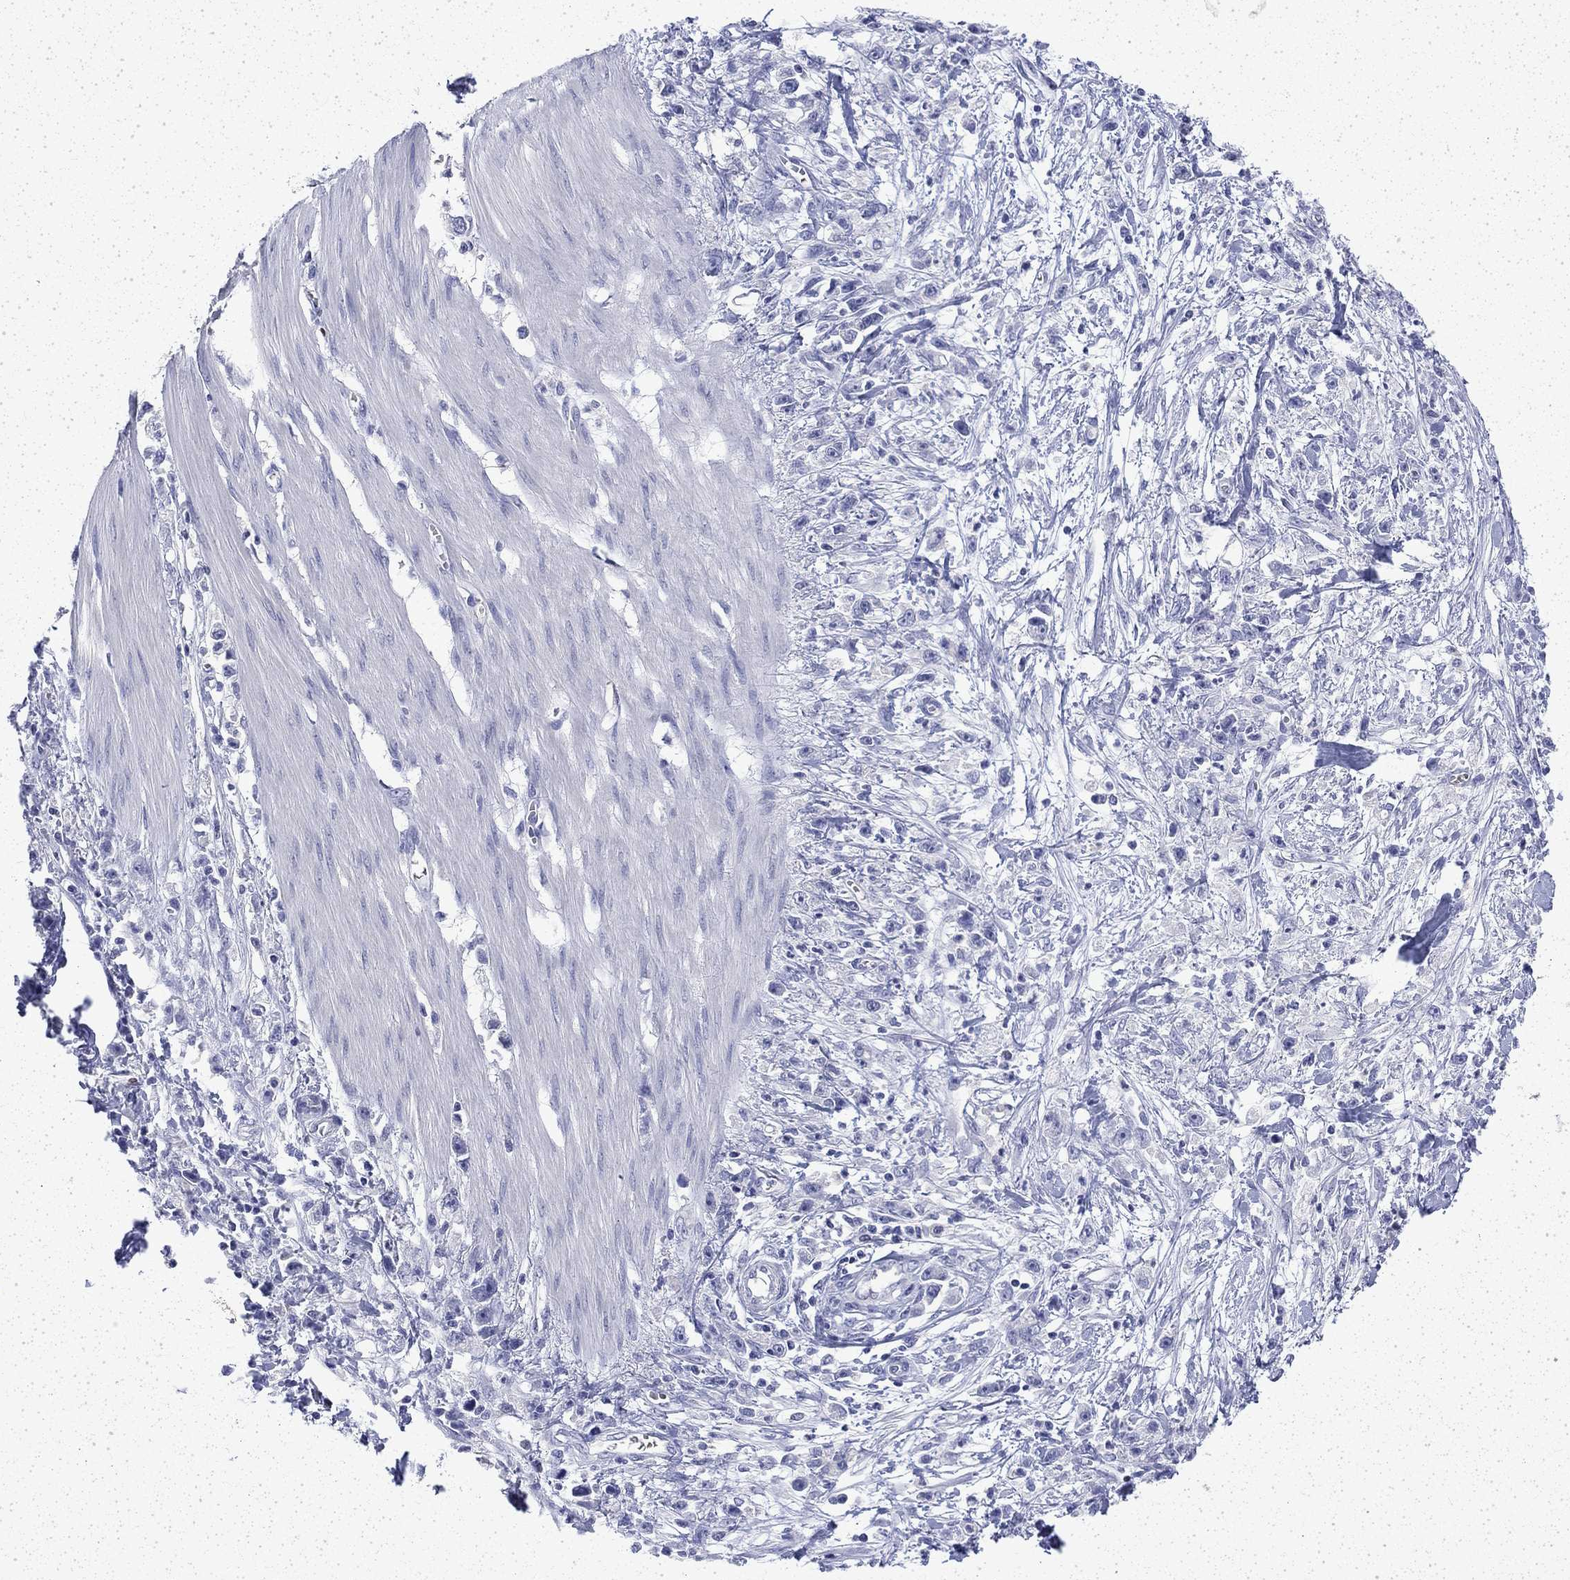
{"staining": {"intensity": "negative", "quantity": "none", "location": "none"}, "tissue": "stomach cancer", "cell_type": "Tumor cells", "image_type": "cancer", "snomed": [{"axis": "morphology", "description": "Adenocarcinoma, NOS"}, {"axis": "topography", "description": "Stomach"}], "caption": "An immunohistochemistry (IHC) image of adenocarcinoma (stomach) is shown. There is no staining in tumor cells of adenocarcinoma (stomach).", "gene": "ENPP6", "patient": {"sex": "female", "age": 59}}